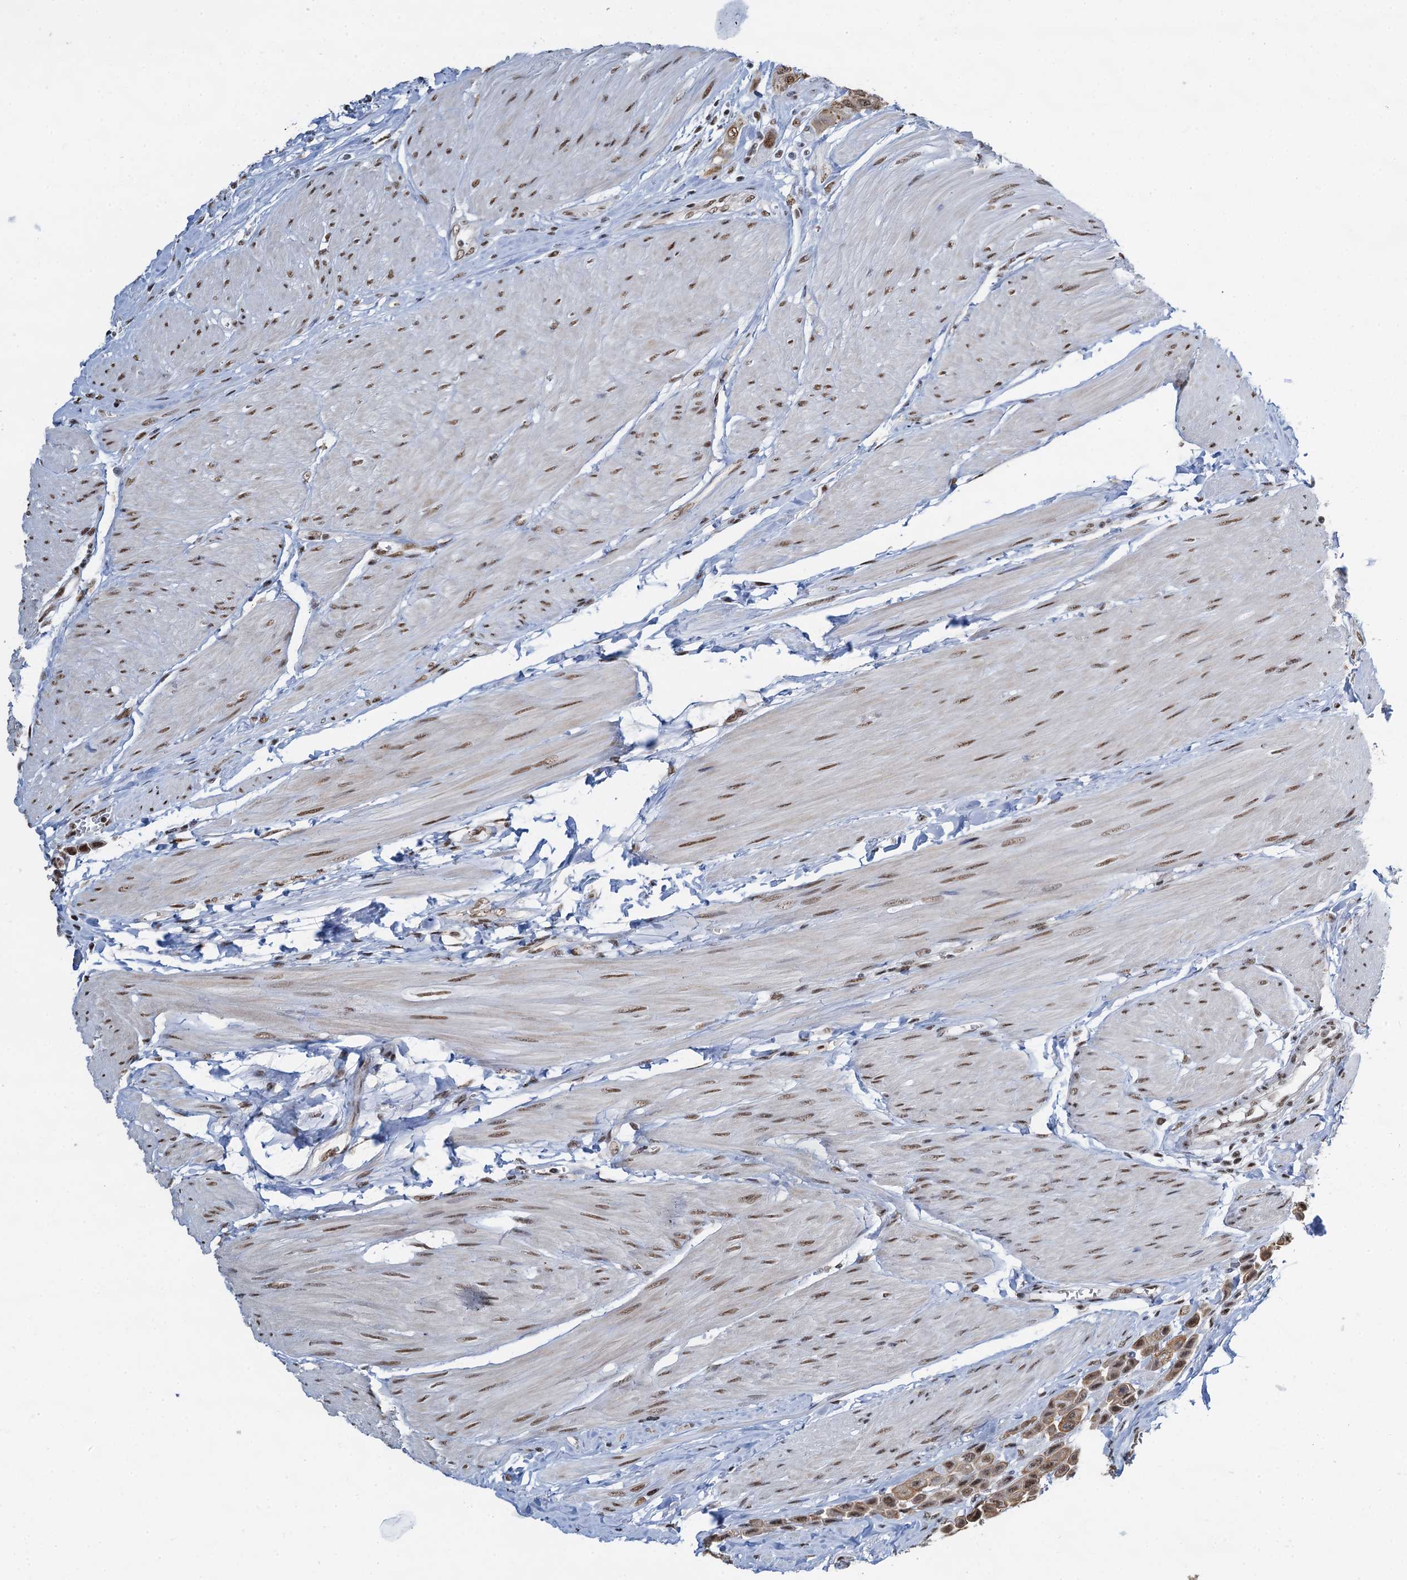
{"staining": {"intensity": "moderate", "quantity": ">75%", "location": "cytoplasmic/membranous,nuclear"}, "tissue": "urothelial cancer", "cell_type": "Tumor cells", "image_type": "cancer", "snomed": [{"axis": "morphology", "description": "Urothelial carcinoma, High grade"}, {"axis": "topography", "description": "Urinary bladder"}], "caption": "High-magnification brightfield microscopy of high-grade urothelial carcinoma stained with DAB (3,3'-diaminobenzidine) (brown) and counterstained with hematoxylin (blue). tumor cells exhibit moderate cytoplasmic/membranous and nuclear staining is seen in about>75% of cells.", "gene": "ZNF609", "patient": {"sex": "male", "age": 50}}